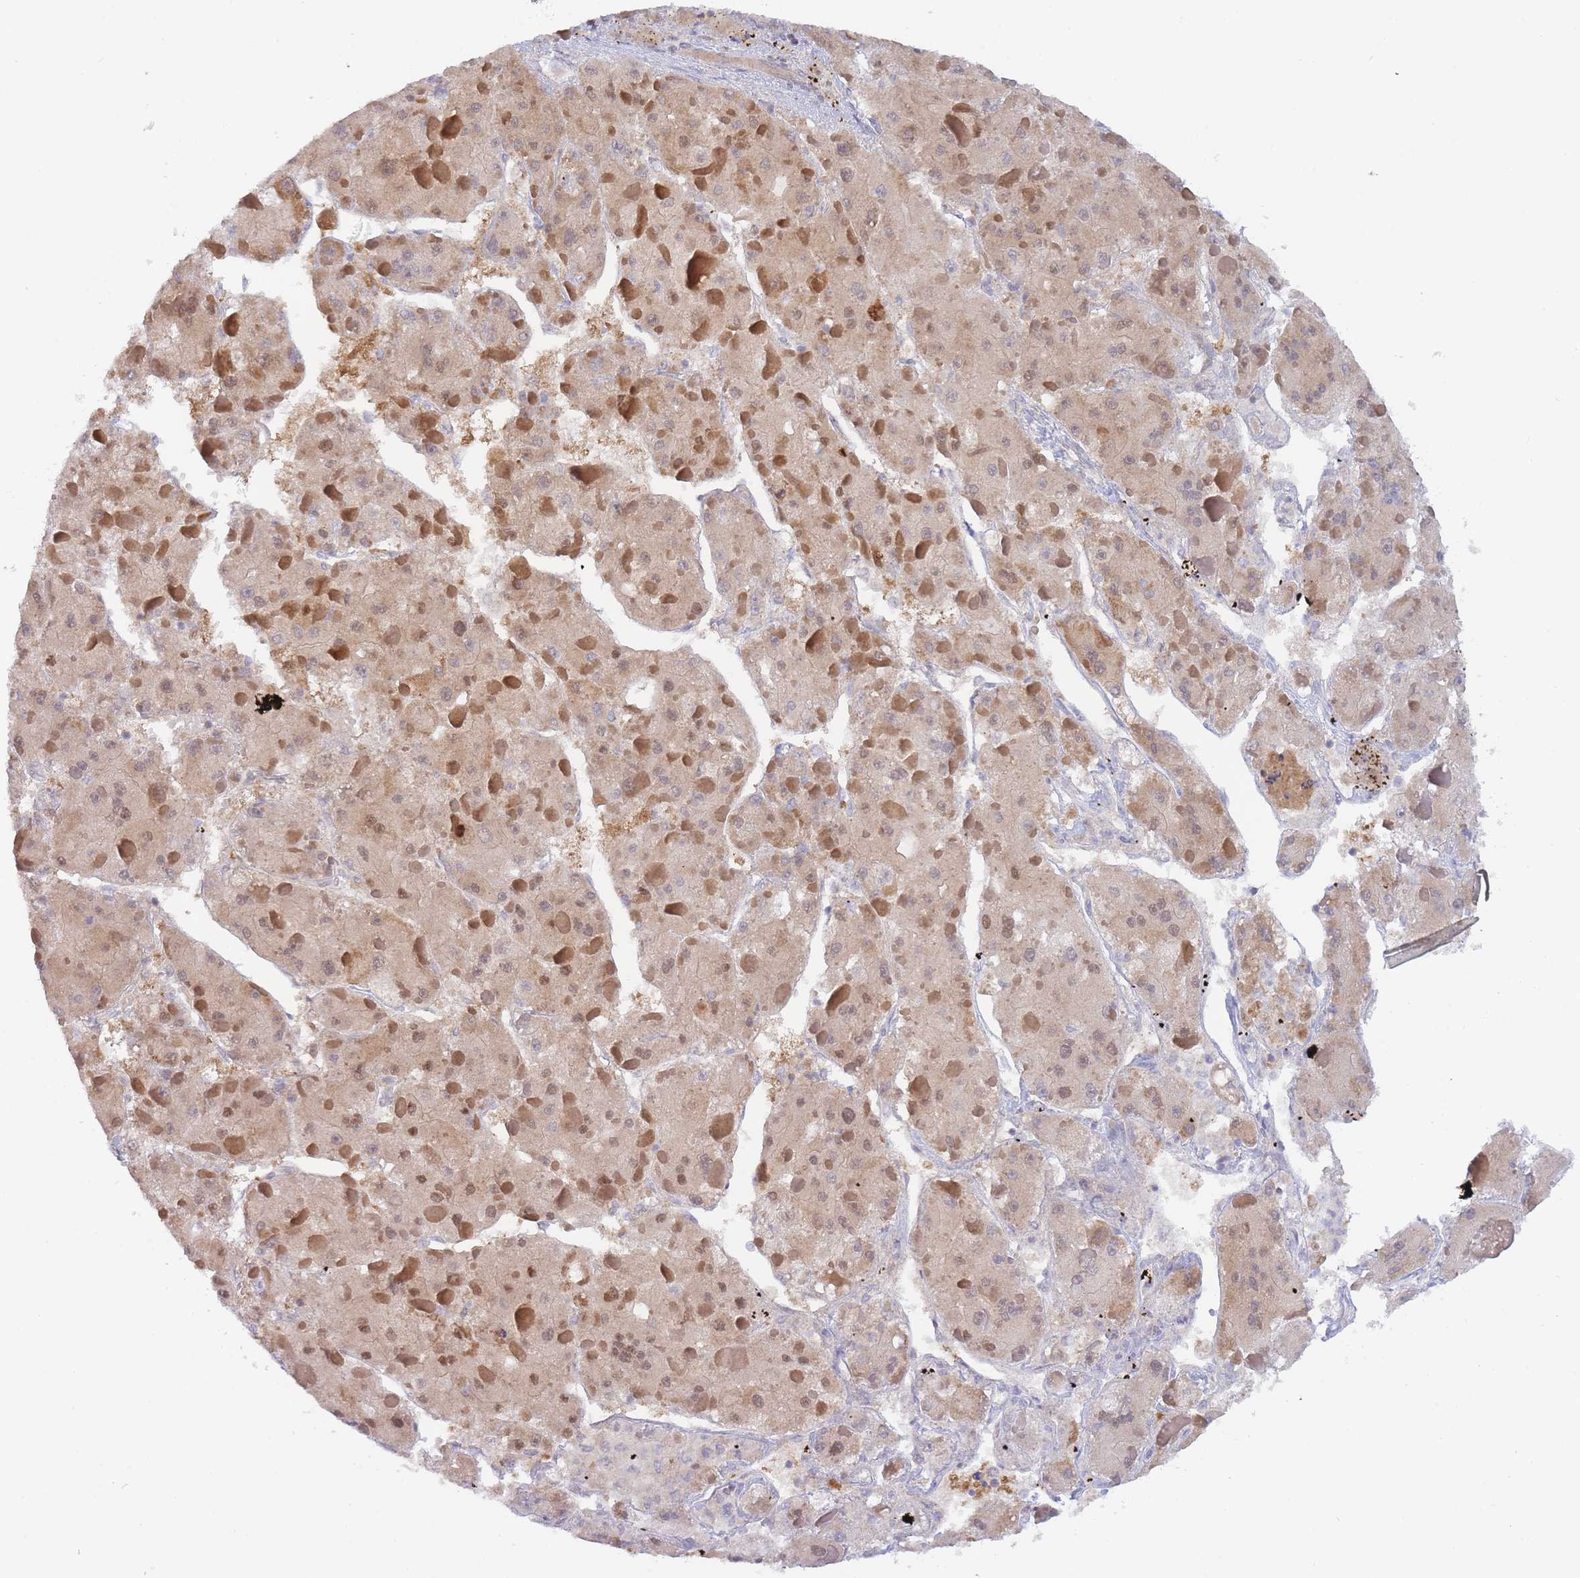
{"staining": {"intensity": "weak", "quantity": "<25%", "location": "cytoplasmic/membranous"}, "tissue": "liver cancer", "cell_type": "Tumor cells", "image_type": "cancer", "snomed": [{"axis": "morphology", "description": "Carcinoma, Hepatocellular, NOS"}, {"axis": "topography", "description": "Liver"}], "caption": "Immunohistochemistry of human liver cancer displays no positivity in tumor cells.", "gene": "NSFL1C", "patient": {"sex": "female", "age": 73}}